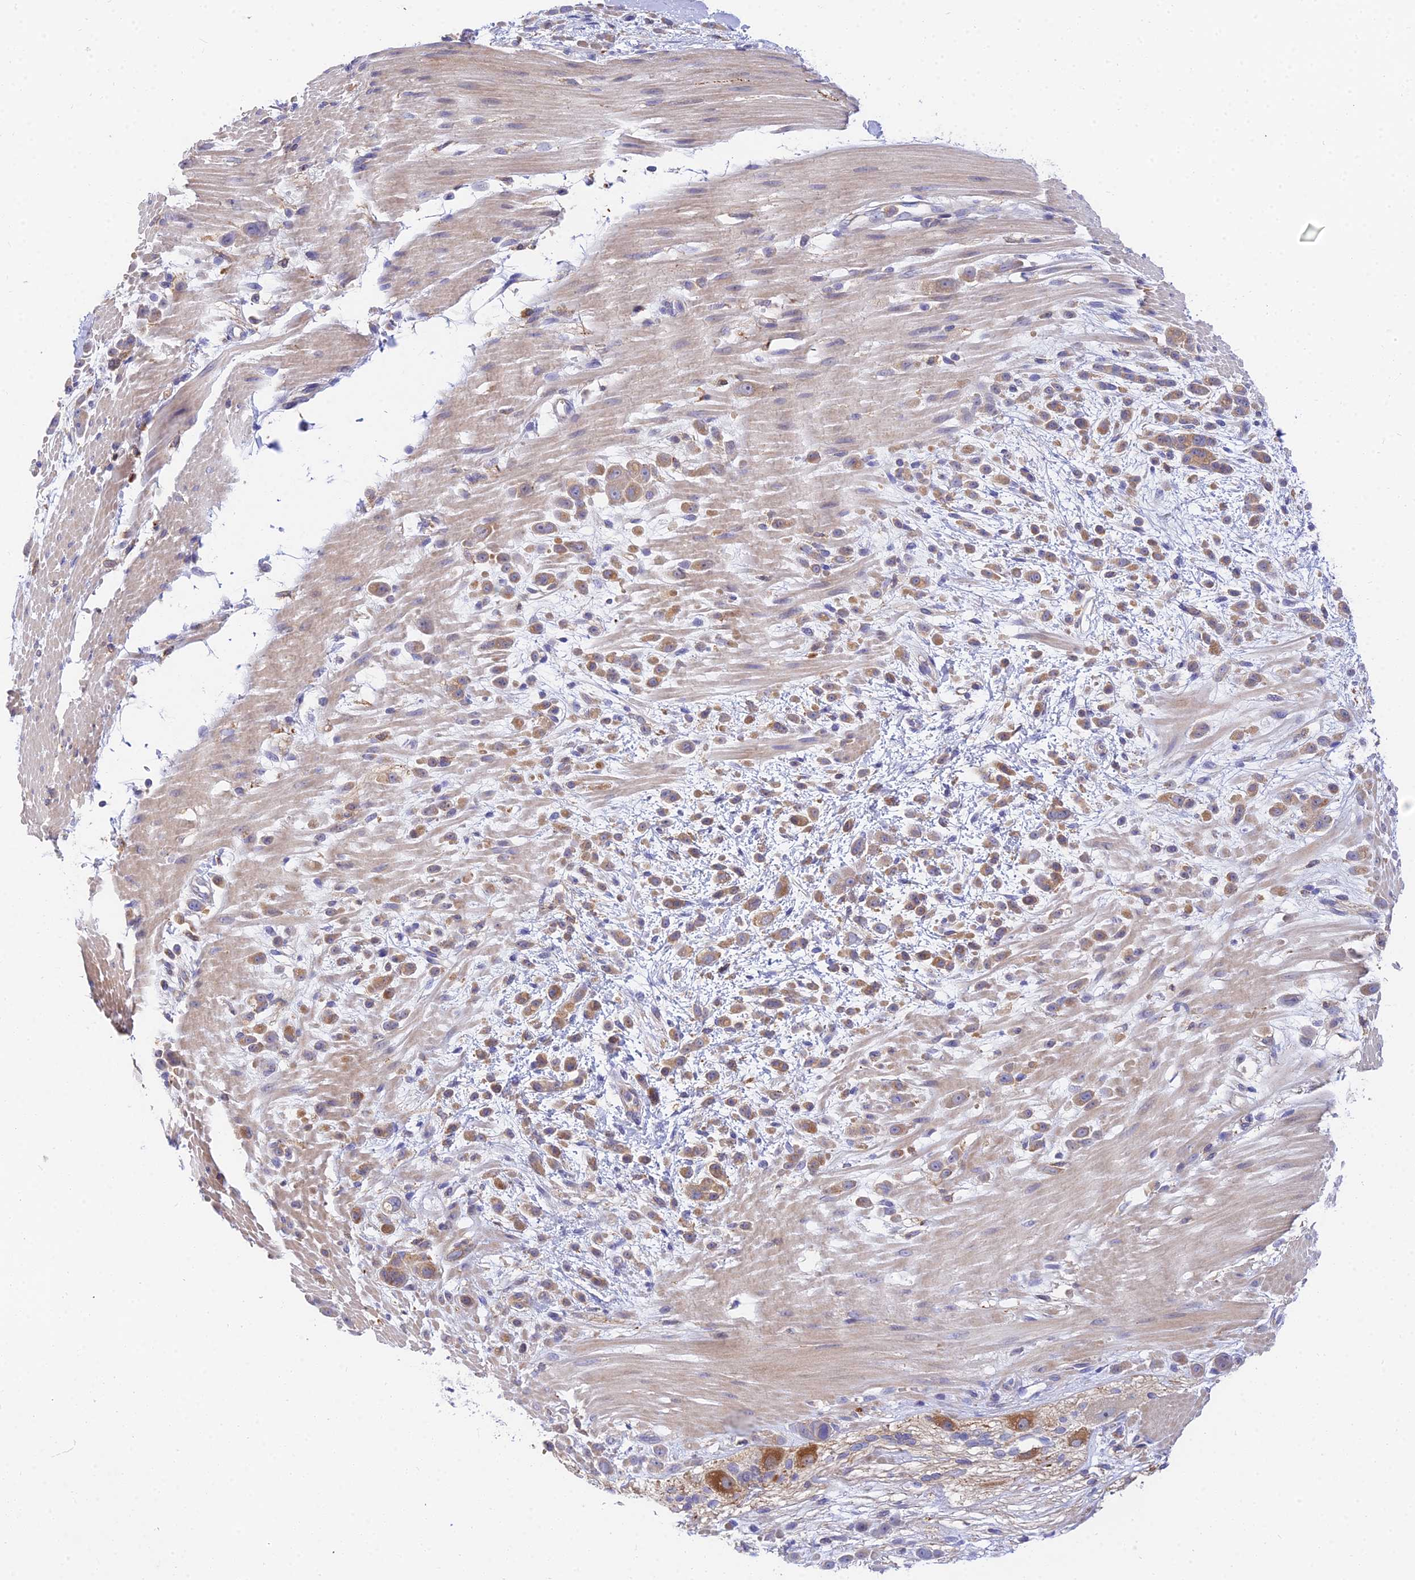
{"staining": {"intensity": "moderate", "quantity": ">75%", "location": "cytoplasmic/membranous"}, "tissue": "pancreatic cancer", "cell_type": "Tumor cells", "image_type": "cancer", "snomed": [{"axis": "morphology", "description": "Normal tissue, NOS"}, {"axis": "morphology", "description": "Adenocarcinoma, NOS"}, {"axis": "topography", "description": "Pancreas"}], "caption": "The immunohistochemical stain labels moderate cytoplasmic/membranous expression in tumor cells of adenocarcinoma (pancreatic) tissue.", "gene": "ARL8B", "patient": {"sex": "female", "age": 64}}